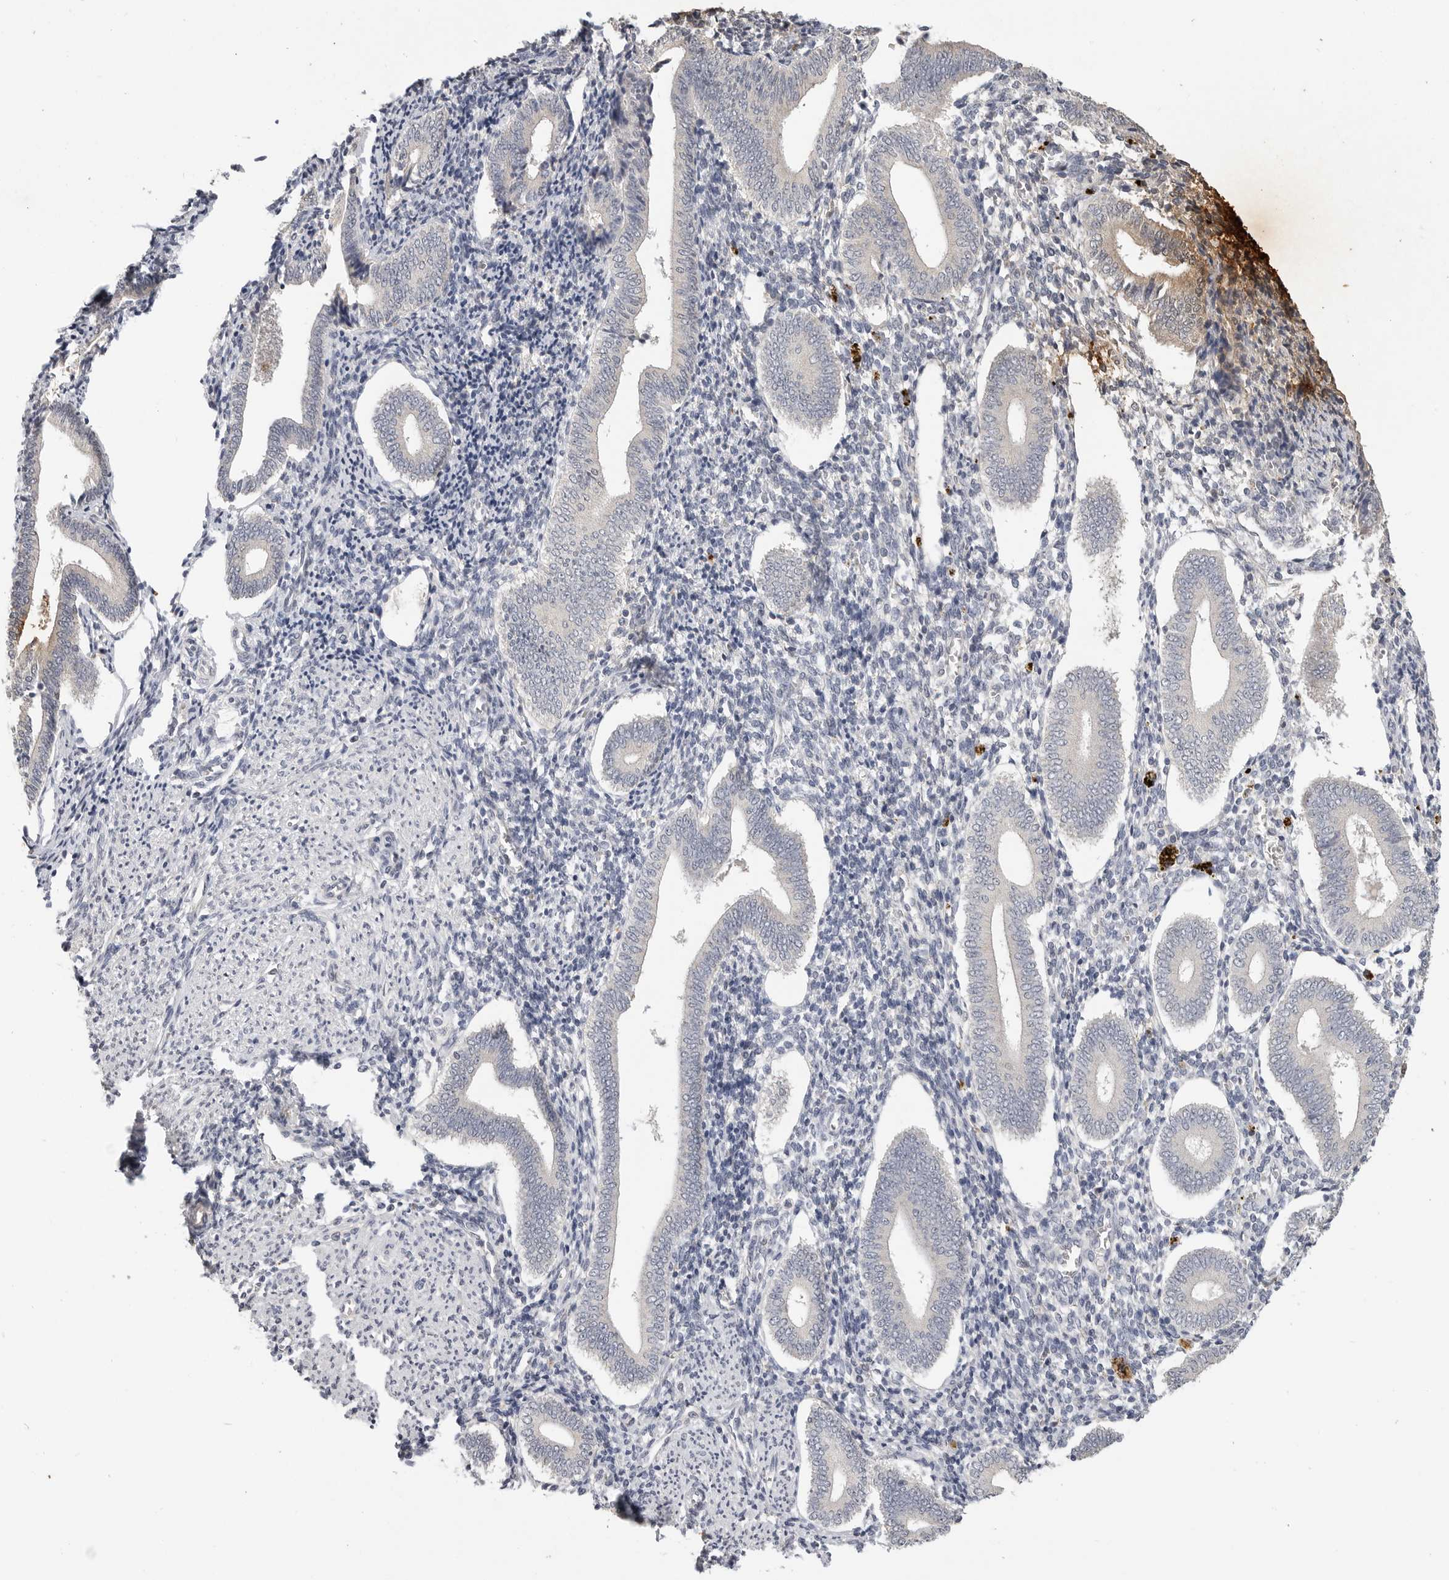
{"staining": {"intensity": "negative", "quantity": "none", "location": "none"}, "tissue": "endometrium", "cell_type": "Cells in endometrial stroma", "image_type": "normal", "snomed": [{"axis": "morphology", "description": "Normal tissue, NOS"}, {"axis": "topography", "description": "Uterus"}, {"axis": "topography", "description": "Endometrium"}], "caption": "IHC of unremarkable human endometrium demonstrates no positivity in cells in endometrial stroma.", "gene": "LTBR", "patient": {"sex": "female", "age": 33}}